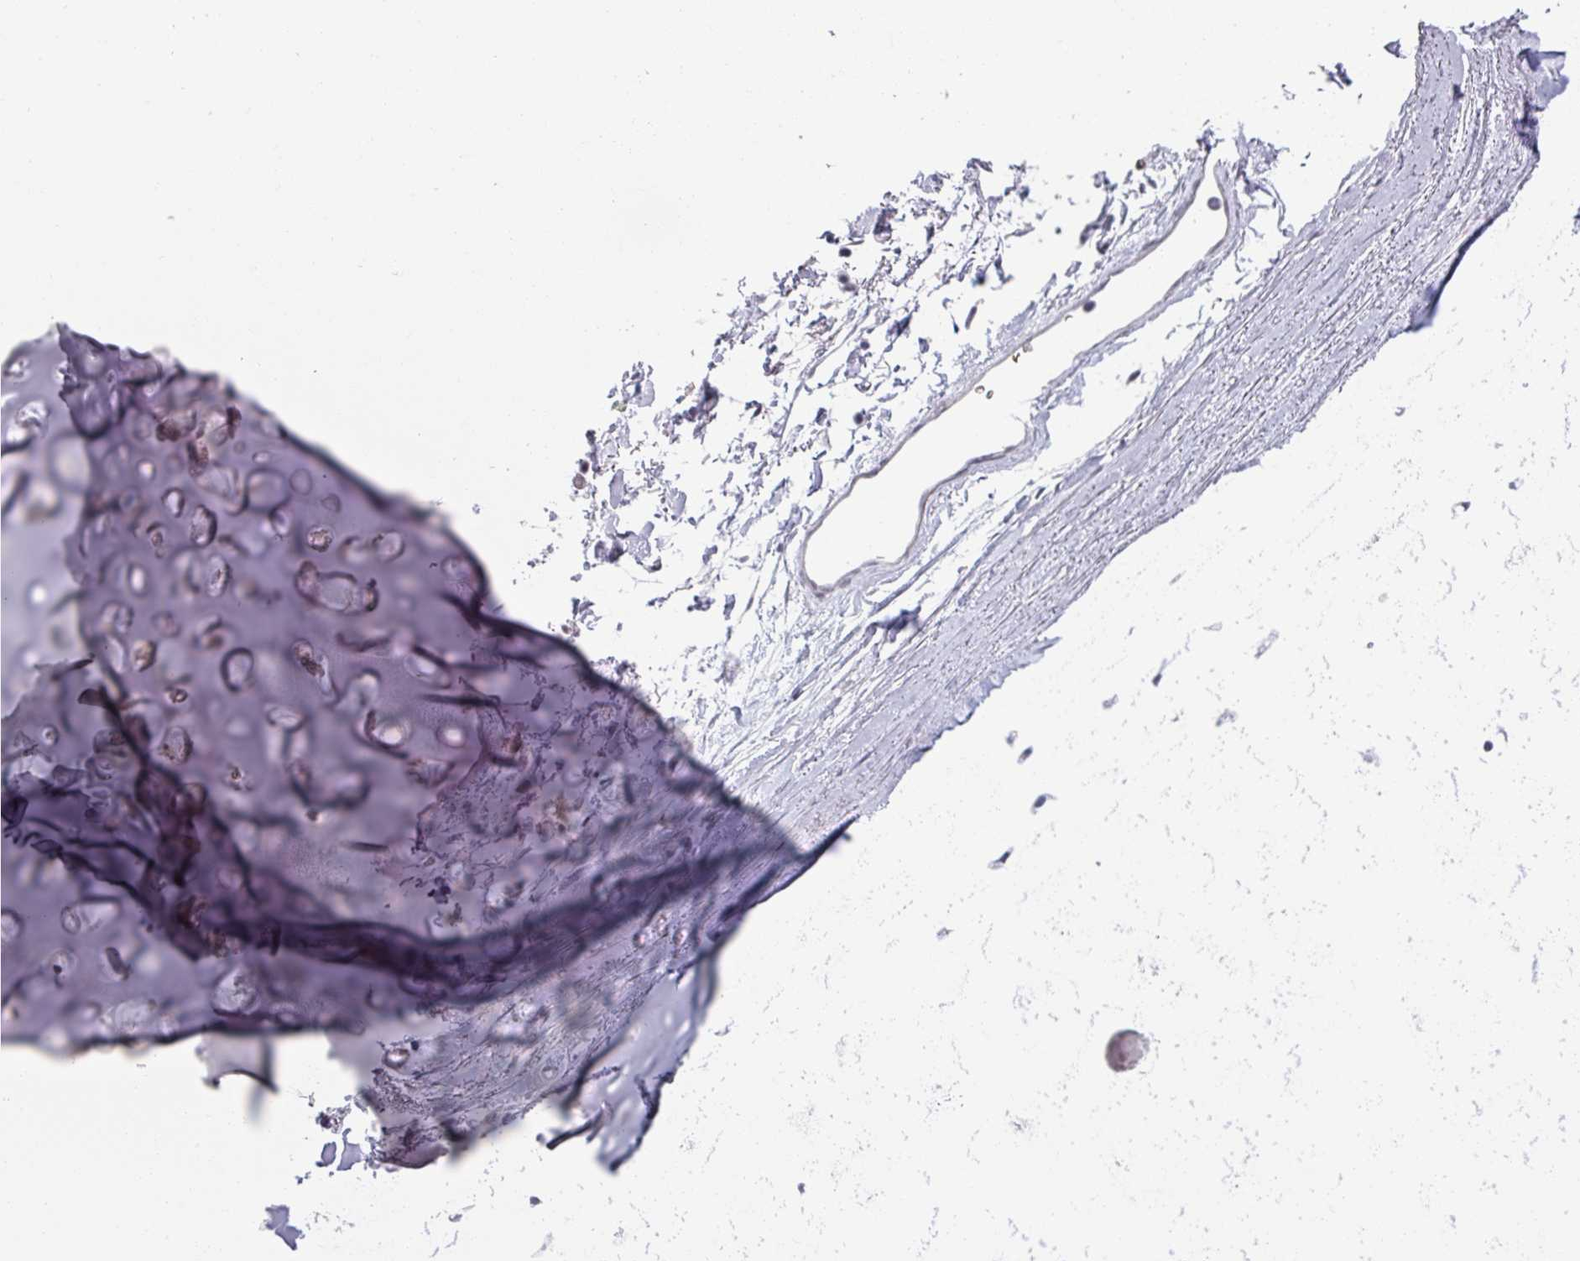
{"staining": {"intensity": "negative", "quantity": "none", "location": "none"}, "tissue": "adipose tissue", "cell_type": "Adipocytes", "image_type": "normal", "snomed": [{"axis": "morphology", "description": "Normal tissue, NOS"}, {"axis": "topography", "description": "Lymph node"}, {"axis": "topography", "description": "Cartilage tissue"}, {"axis": "topography", "description": "Bronchus"}], "caption": "Immunohistochemical staining of benign human adipose tissue displays no significant staining in adipocytes. Nuclei are stained in blue.", "gene": "NCOR1", "patient": {"sex": "female", "age": 70}}